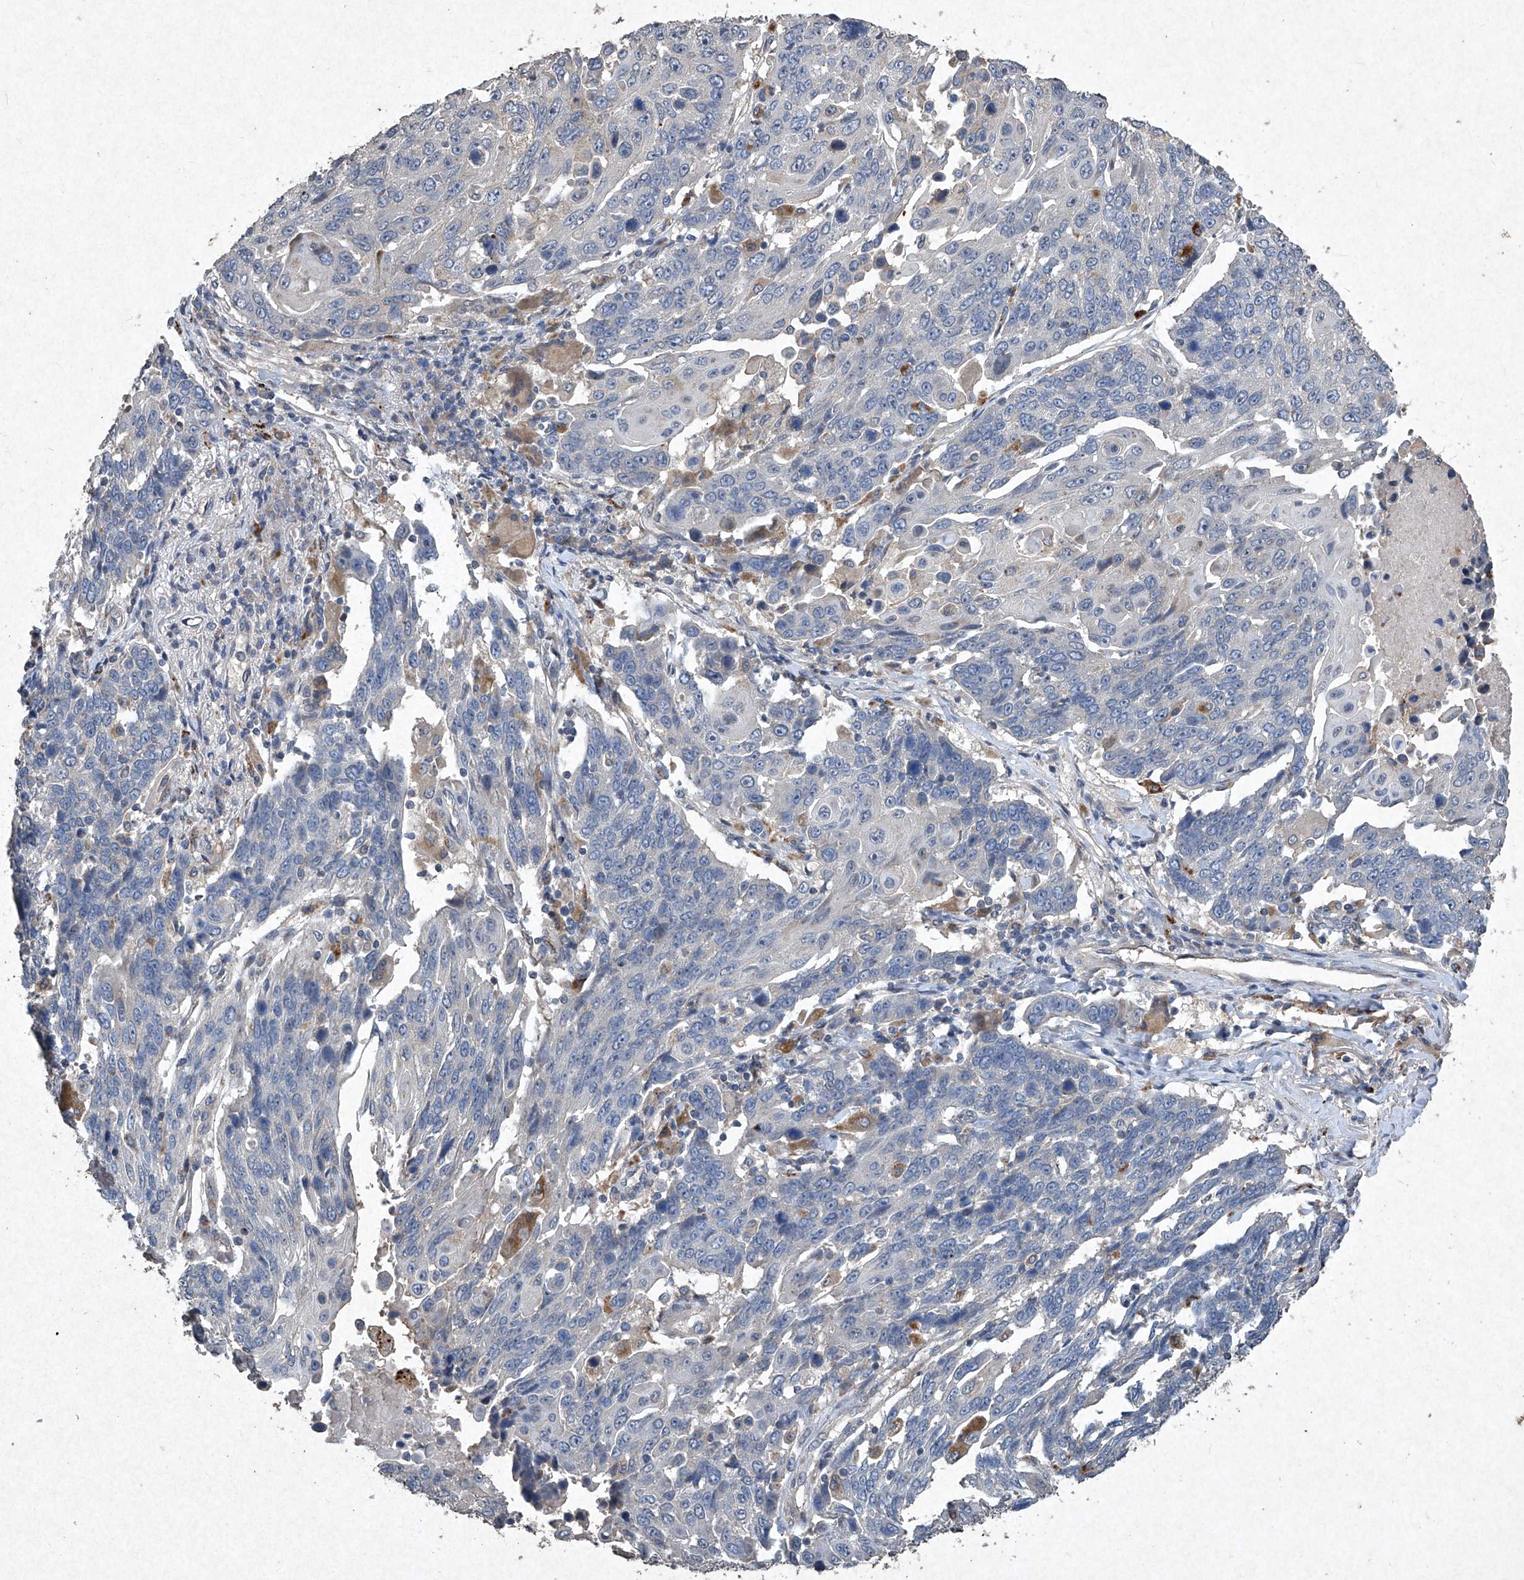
{"staining": {"intensity": "negative", "quantity": "none", "location": "none"}, "tissue": "lung cancer", "cell_type": "Tumor cells", "image_type": "cancer", "snomed": [{"axis": "morphology", "description": "Squamous cell carcinoma, NOS"}, {"axis": "topography", "description": "Lung"}], "caption": "DAB (3,3'-diaminobenzidine) immunohistochemical staining of squamous cell carcinoma (lung) demonstrates no significant positivity in tumor cells. The staining was performed using DAB (3,3'-diaminobenzidine) to visualize the protein expression in brown, while the nuclei were stained in blue with hematoxylin (Magnification: 20x).", "gene": "MED16", "patient": {"sex": "male", "age": 66}}